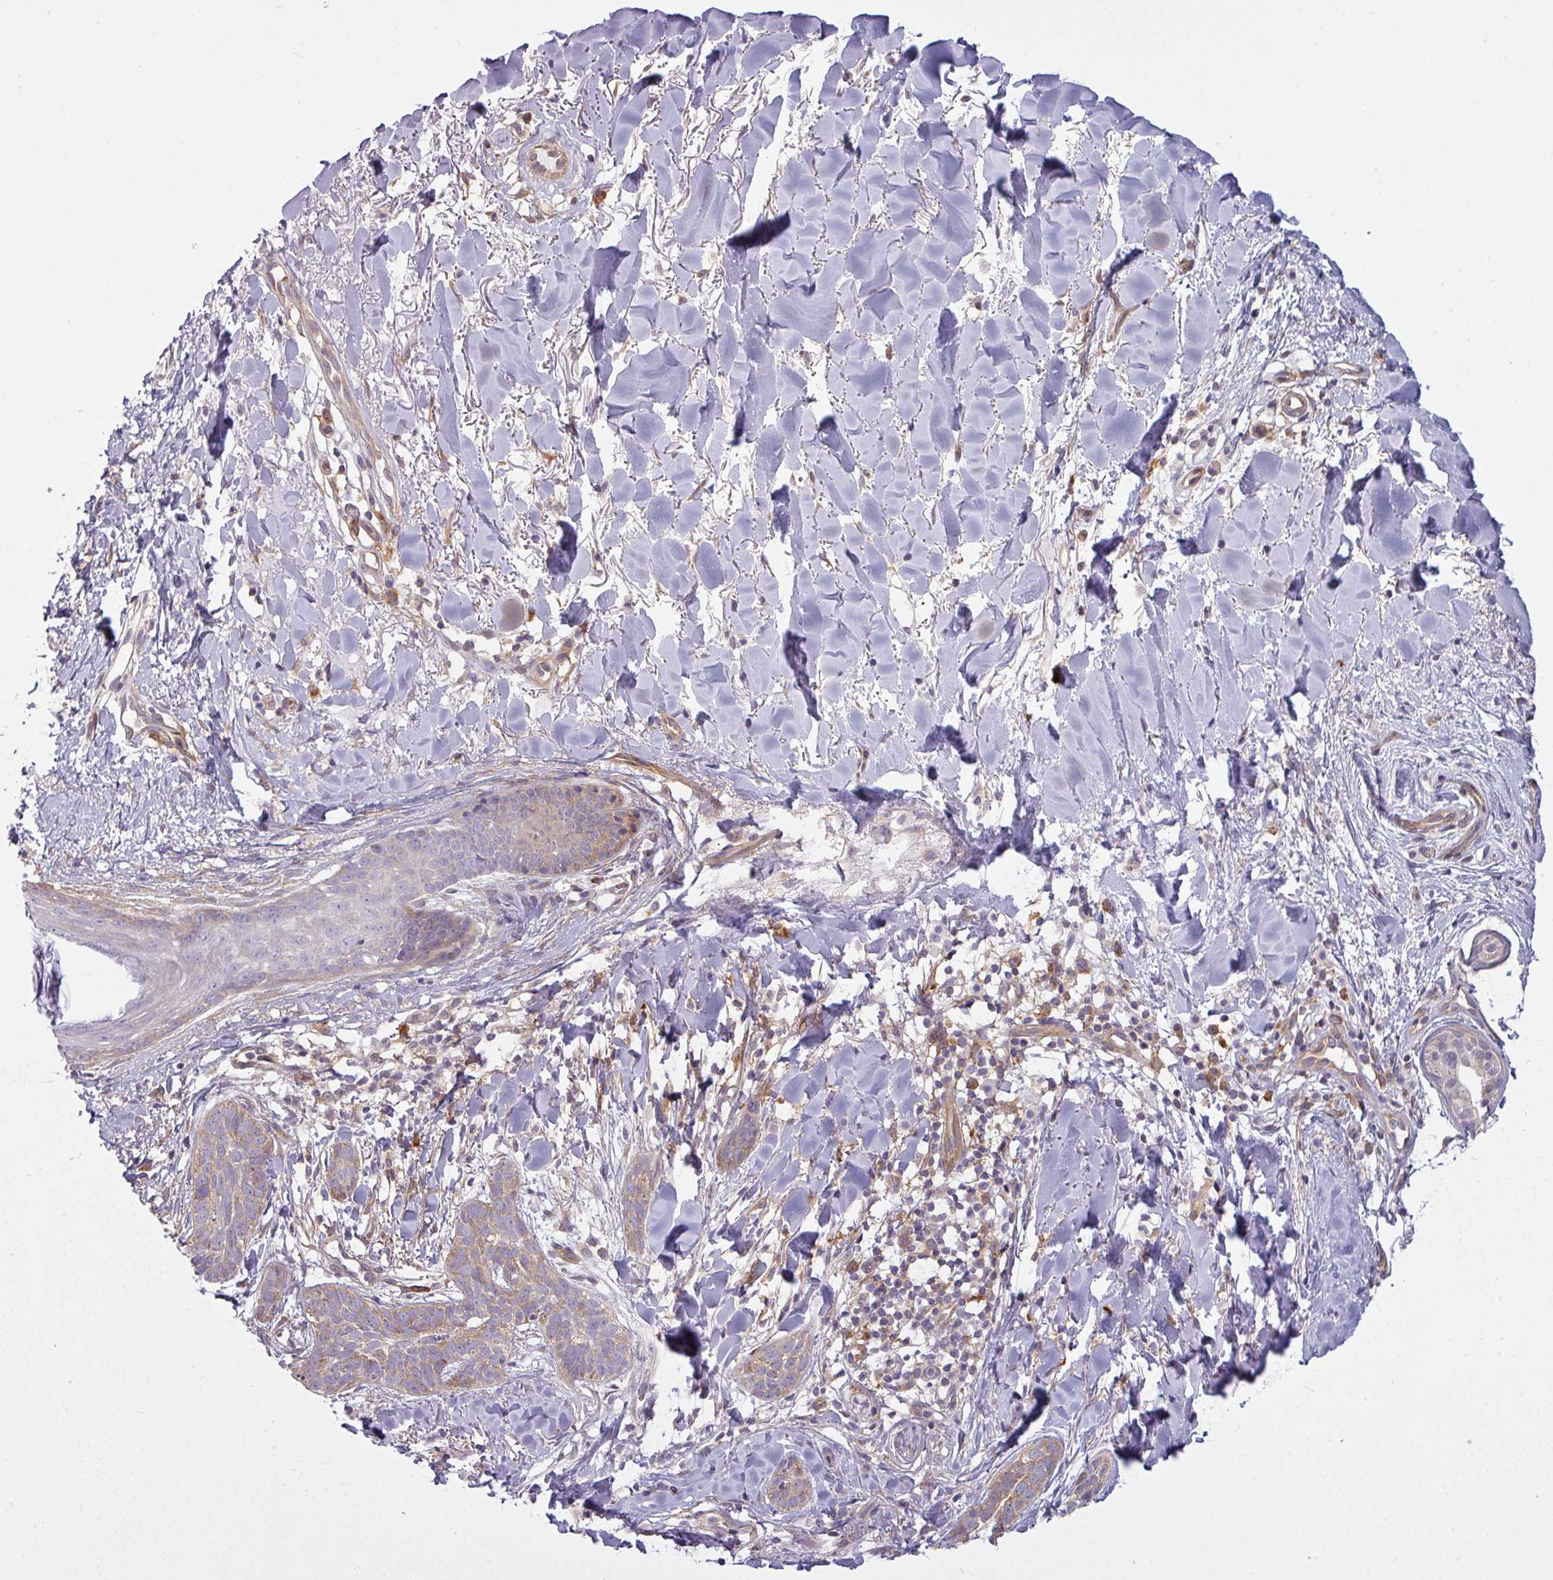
{"staining": {"intensity": "weak", "quantity": "25%-75%", "location": "cytoplasmic/membranous"}, "tissue": "skin cancer", "cell_type": "Tumor cells", "image_type": "cancer", "snomed": [{"axis": "morphology", "description": "Basal cell carcinoma"}, {"axis": "topography", "description": "Skin"}], "caption": "Human skin cancer stained with a protein marker reveals weak staining in tumor cells.", "gene": "CAMK2B", "patient": {"sex": "male", "age": 52}}